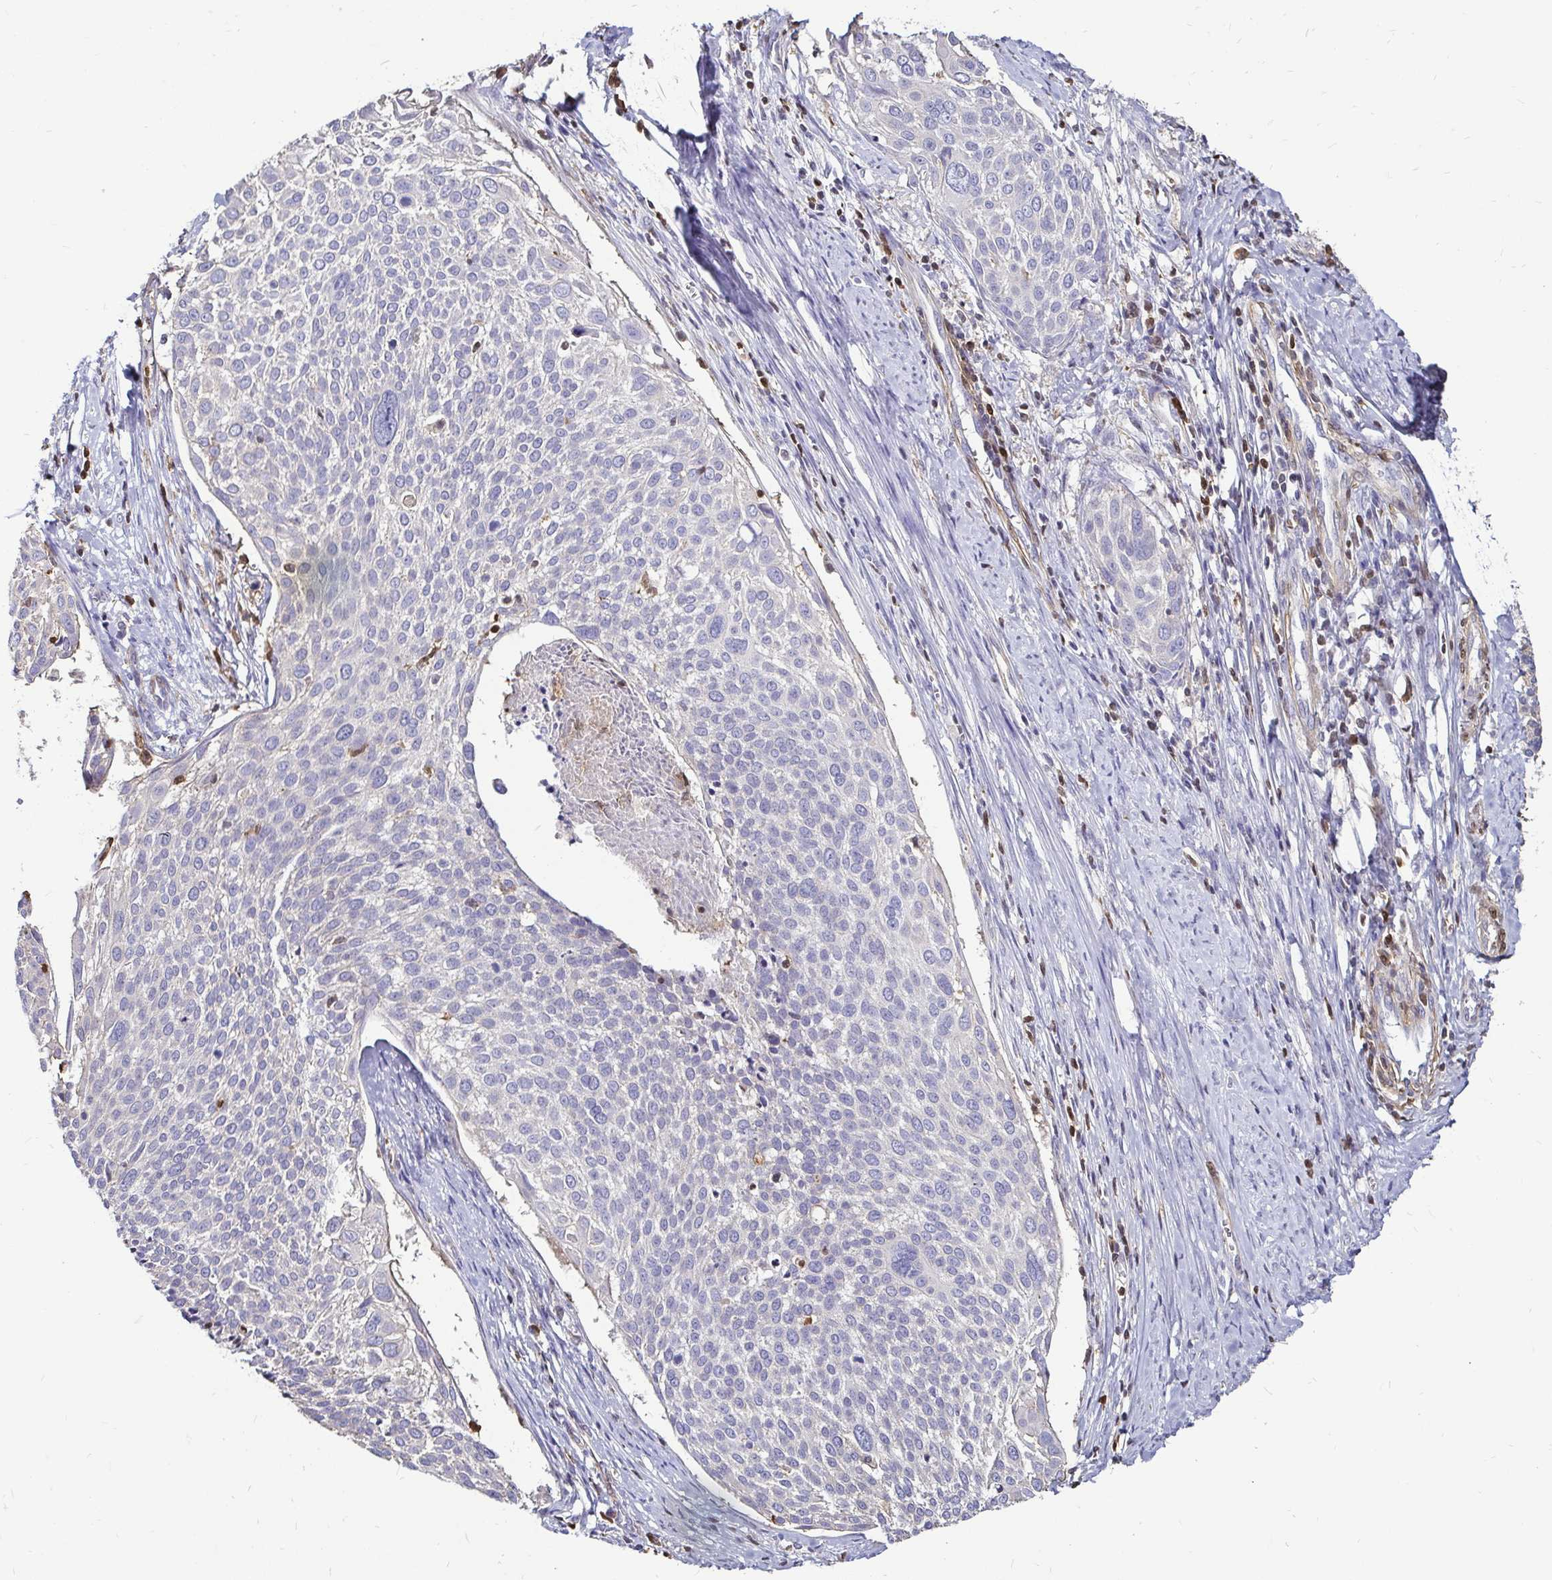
{"staining": {"intensity": "negative", "quantity": "none", "location": "none"}, "tissue": "cervical cancer", "cell_type": "Tumor cells", "image_type": "cancer", "snomed": [{"axis": "morphology", "description": "Squamous cell carcinoma, NOS"}, {"axis": "topography", "description": "Cervix"}], "caption": "Tumor cells are negative for brown protein staining in cervical cancer.", "gene": "ZFP1", "patient": {"sex": "female", "age": 39}}